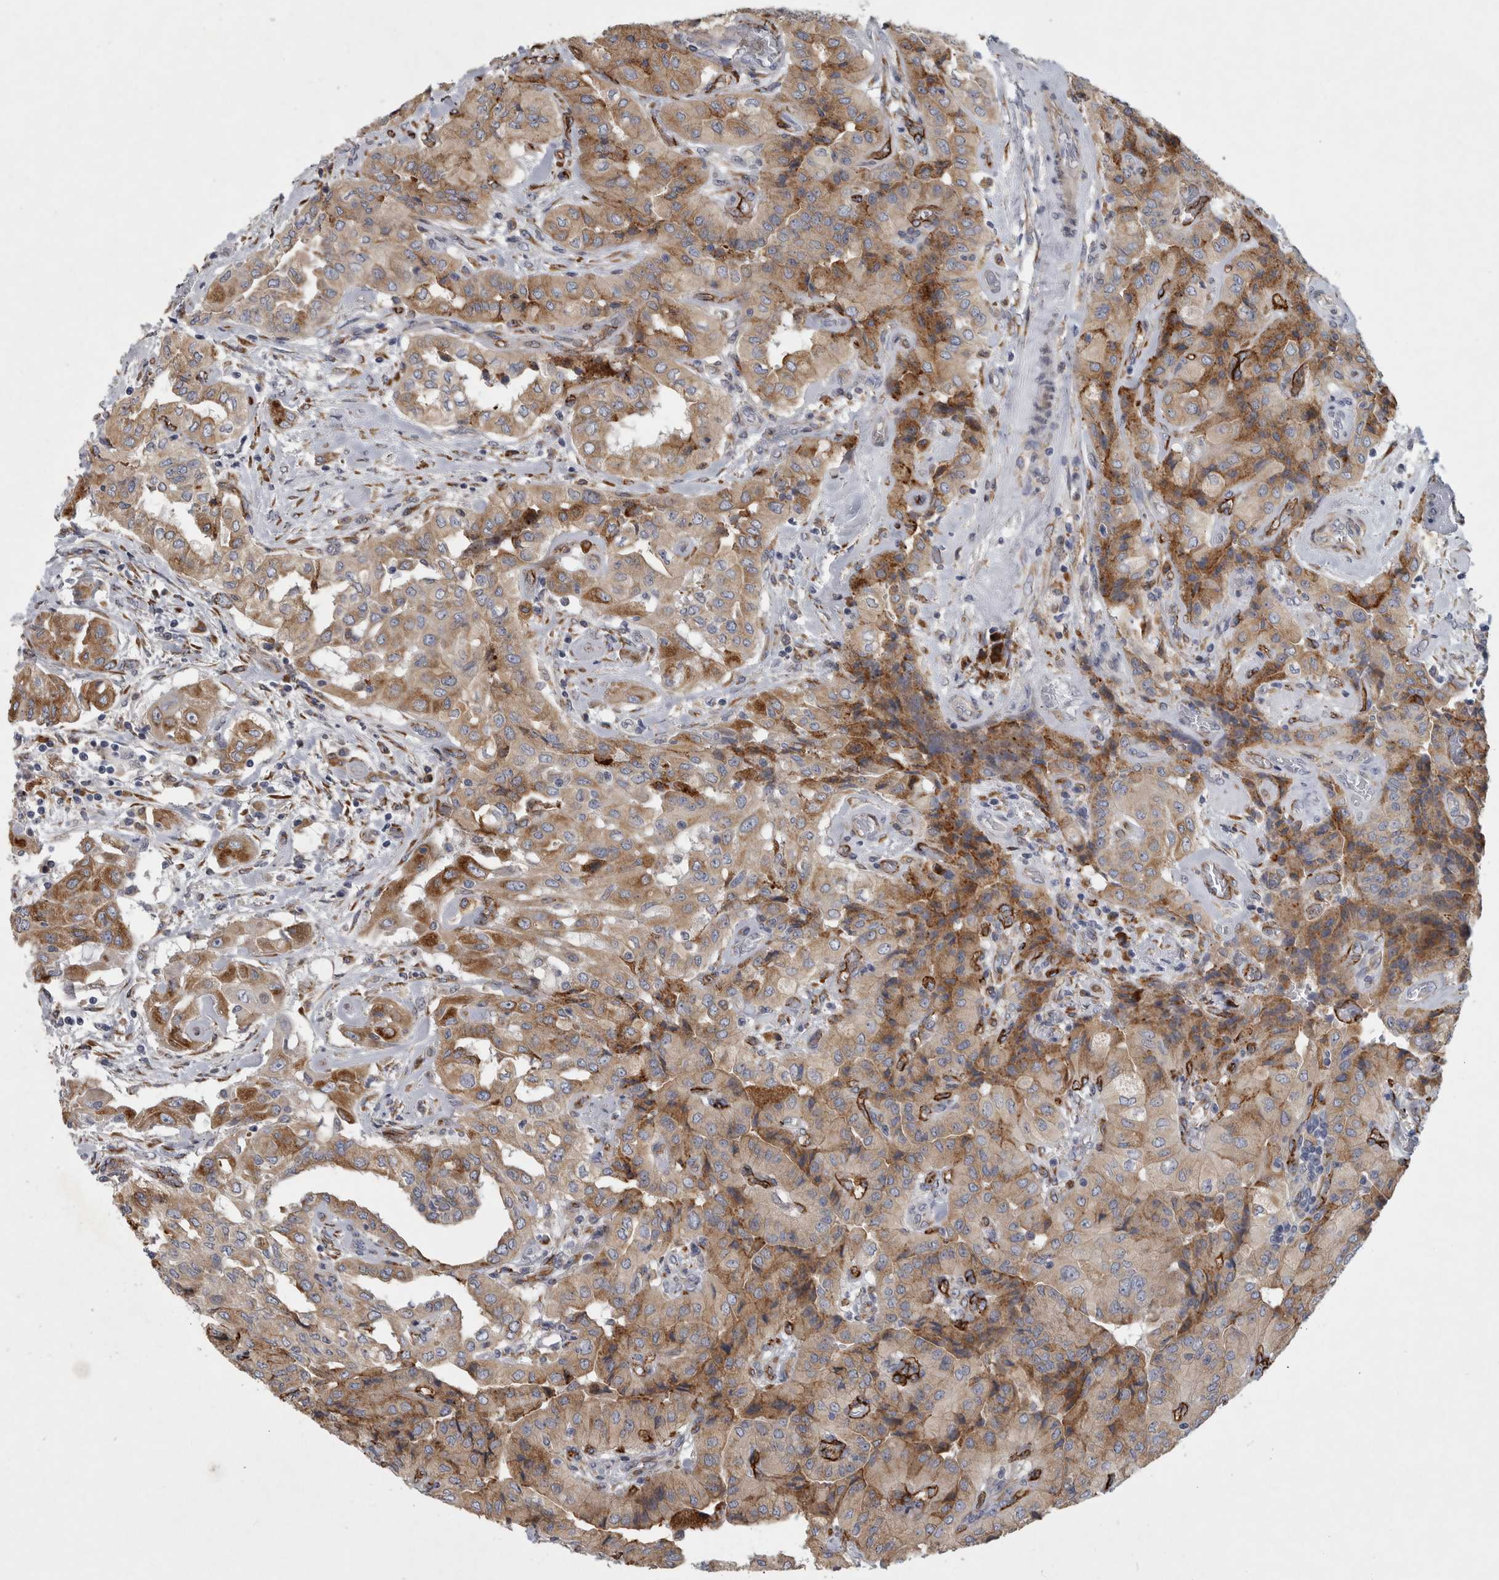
{"staining": {"intensity": "moderate", "quantity": ">75%", "location": "cytoplasmic/membranous"}, "tissue": "thyroid cancer", "cell_type": "Tumor cells", "image_type": "cancer", "snomed": [{"axis": "morphology", "description": "Papillary adenocarcinoma, NOS"}, {"axis": "topography", "description": "Thyroid gland"}], "caption": "Thyroid cancer stained with IHC reveals moderate cytoplasmic/membranous positivity in approximately >75% of tumor cells.", "gene": "MINPP1", "patient": {"sex": "female", "age": 59}}